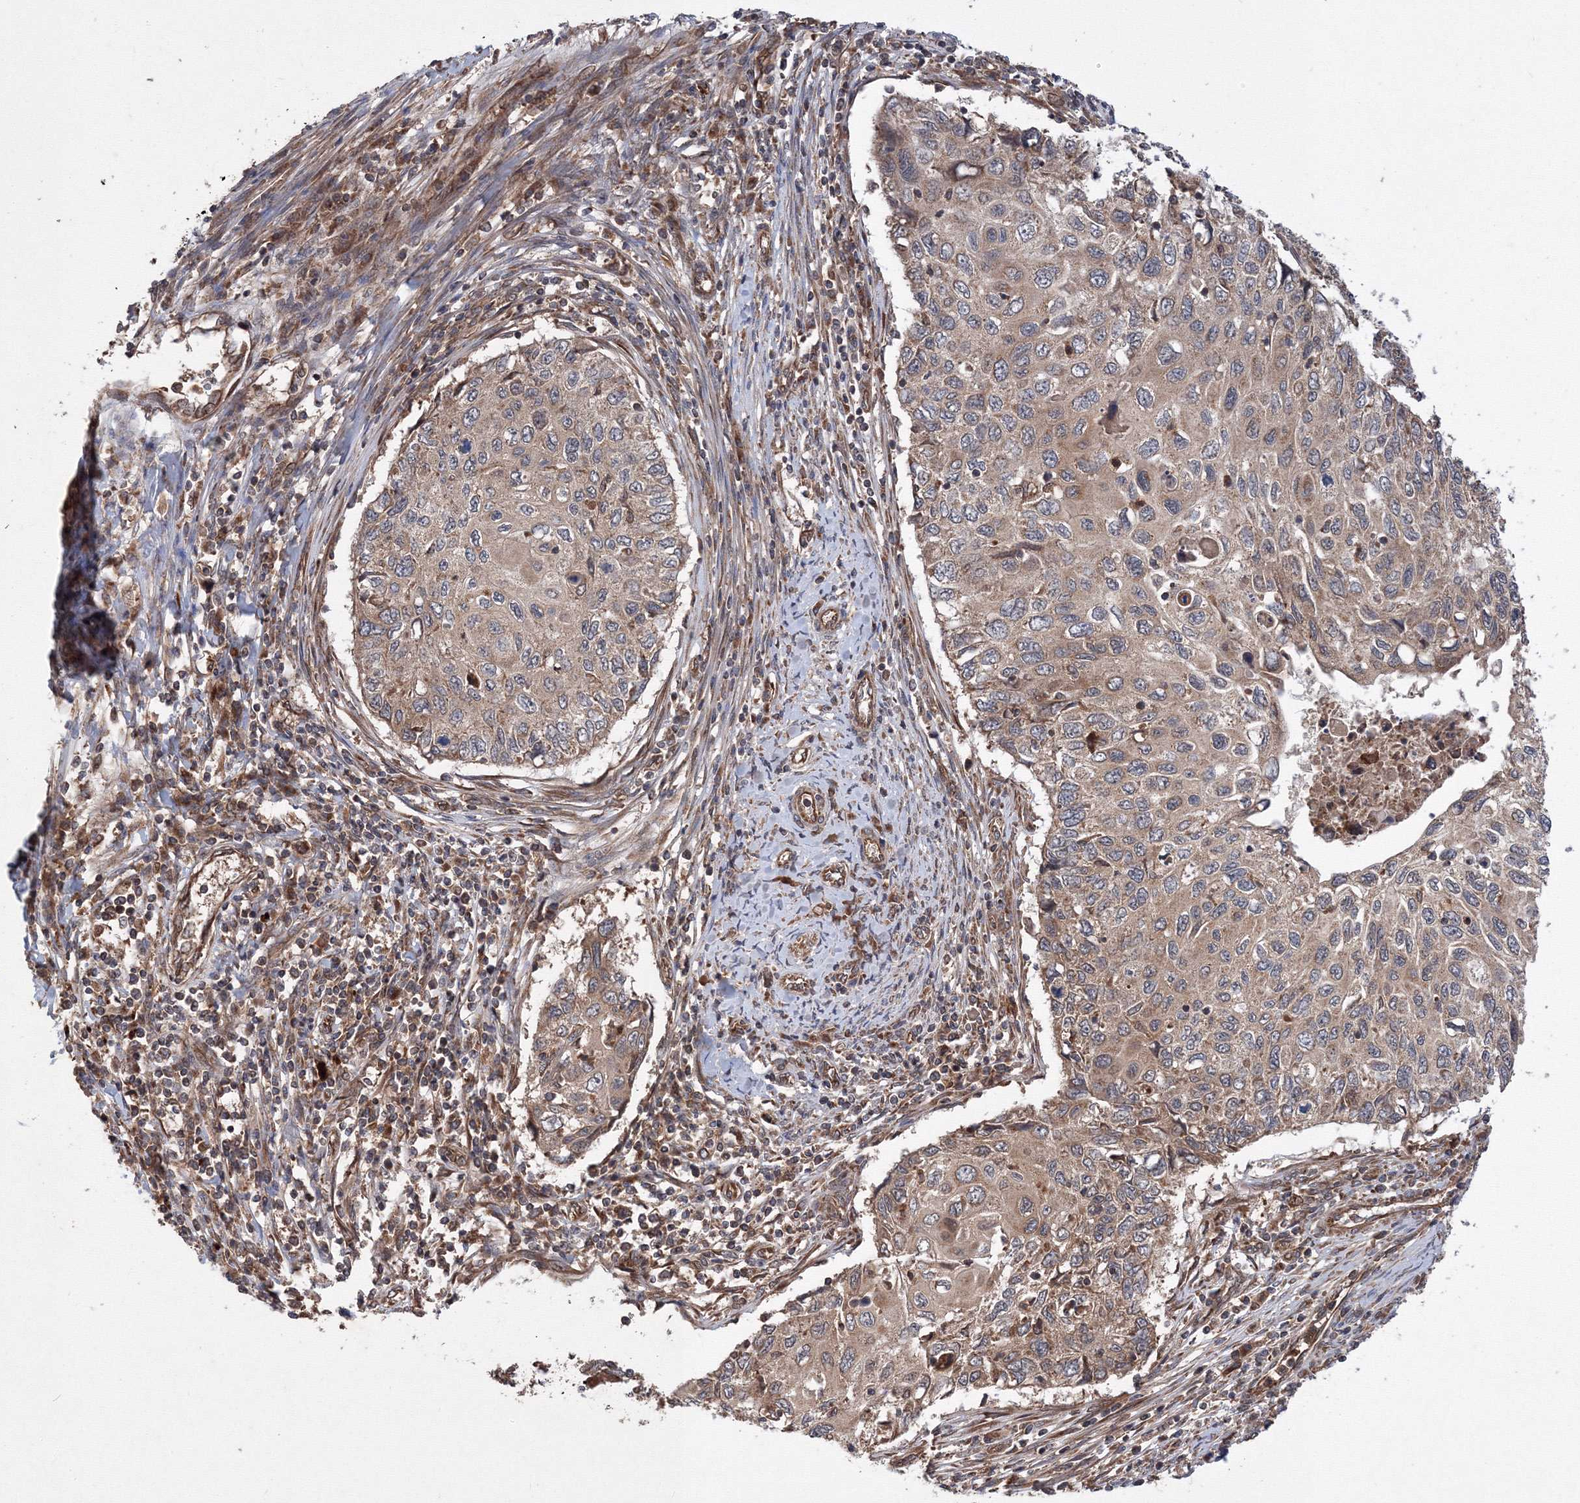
{"staining": {"intensity": "weak", "quantity": ">75%", "location": "cytoplasmic/membranous"}, "tissue": "cervical cancer", "cell_type": "Tumor cells", "image_type": "cancer", "snomed": [{"axis": "morphology", "description": "Squamous cell carcinoma, NOS"}, {"axis": "topography", "description": "Cervix"}], "caption": "Human squamous cell carcinoma (cervical) stained with a brown dye exhibits weak cytoplasmic/membranous positive staining in approximately >75% of tumor cells.", "gene": "ATG3", "patient": {"sex": "female", "age": 70}}